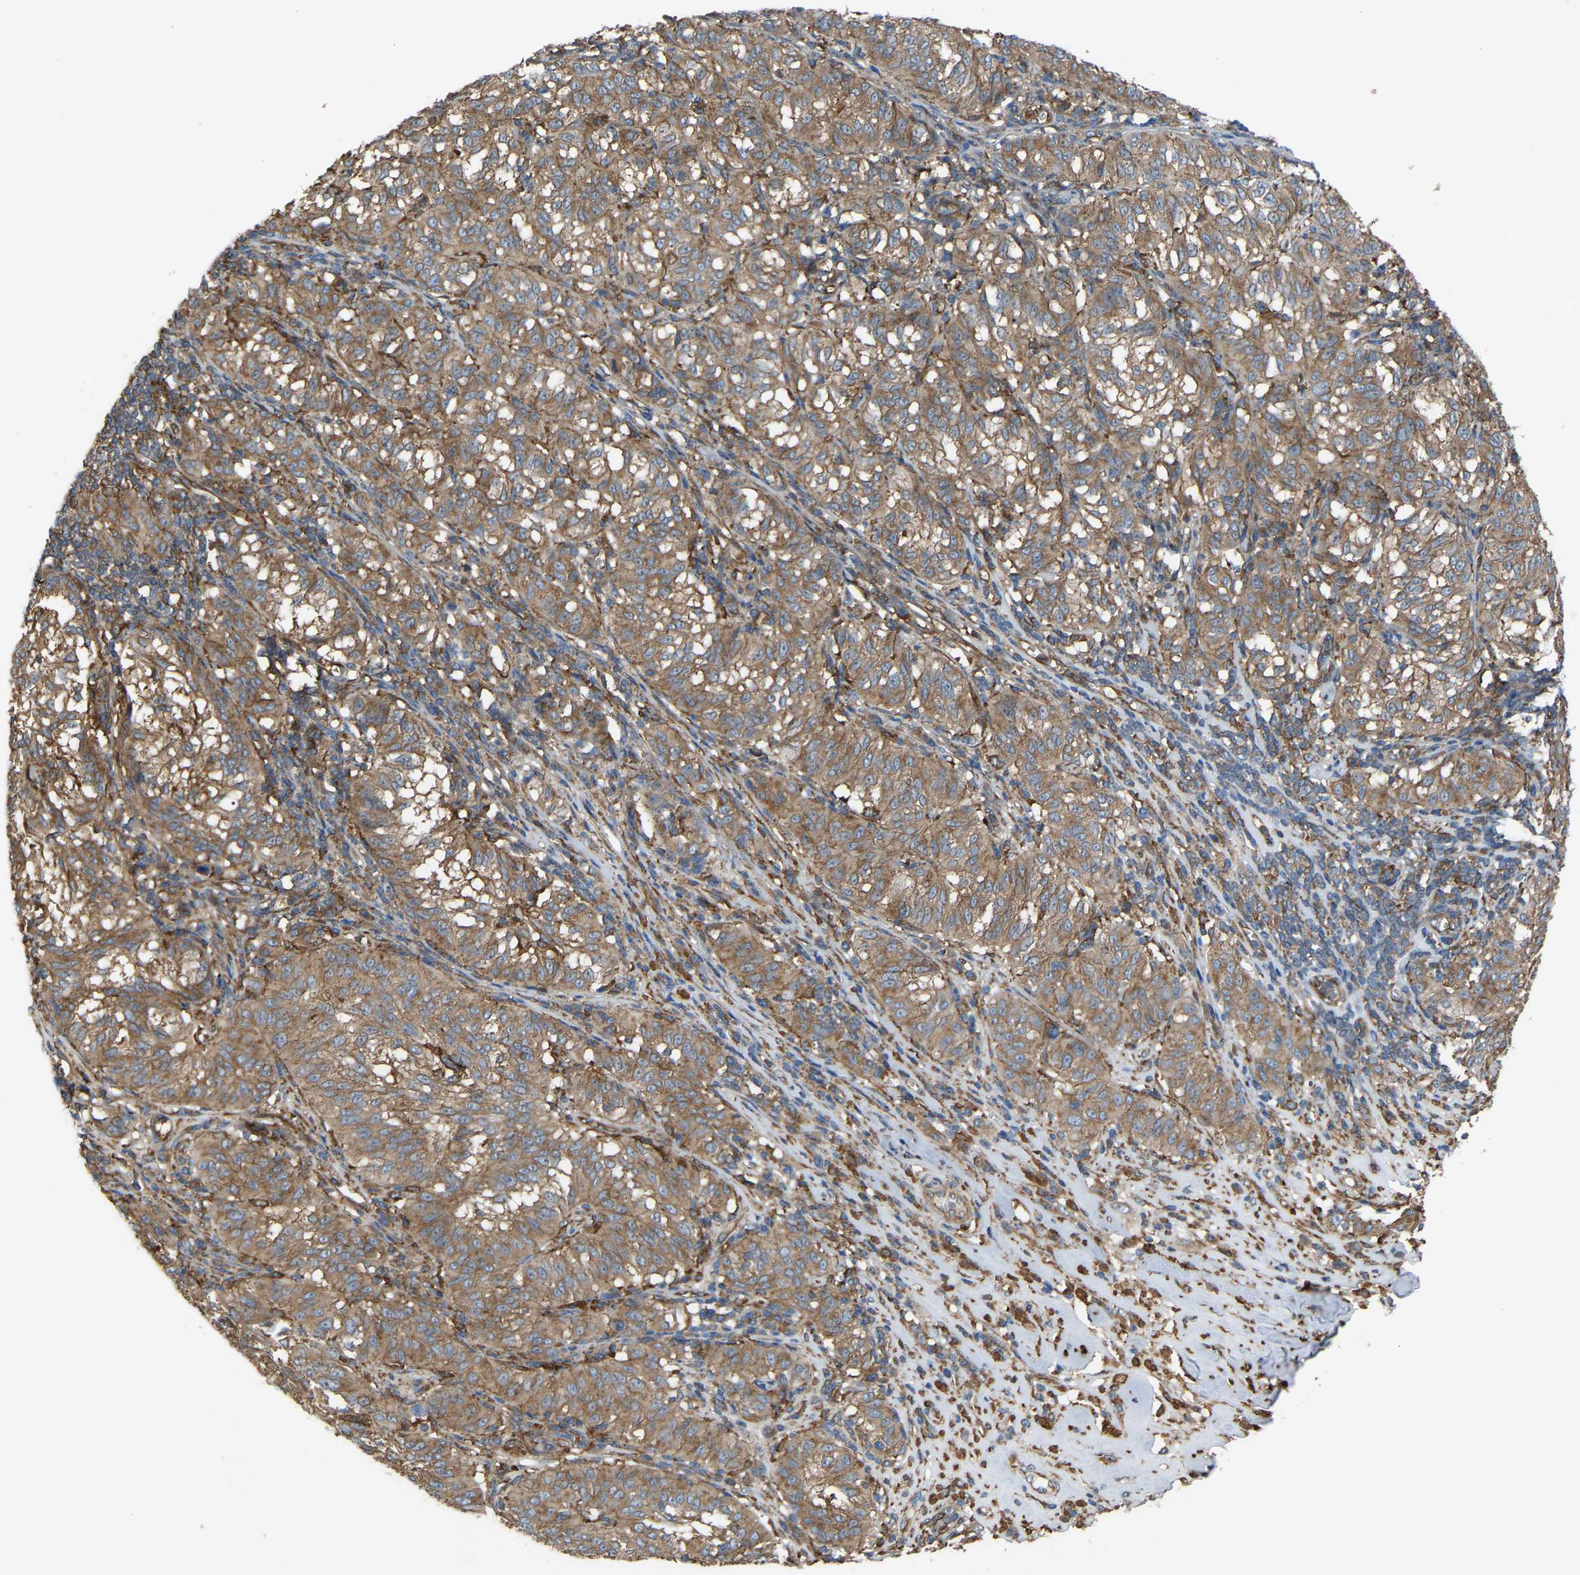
{"staining": {"intensity": "moderate", "quantity": ">75%", "location": "cytoplasmic/membranous"}, "tissue": "melanoma", "cell_type": "Tumor cells", "image_type": "cancer", "snomed": [{"axis": "morphology", "description": "Malignant melanoma, NOS"}, {"axis": "topography", "description": "Skin"}], "caption": "Immunohistochemistry of malignant melanoma reveals medium levels of moderate cytoplasmic/membranous expression in approximately >75% of tumor cells.", "gene": "PICALM", "patient": {"sex": "female", "age": 72}}